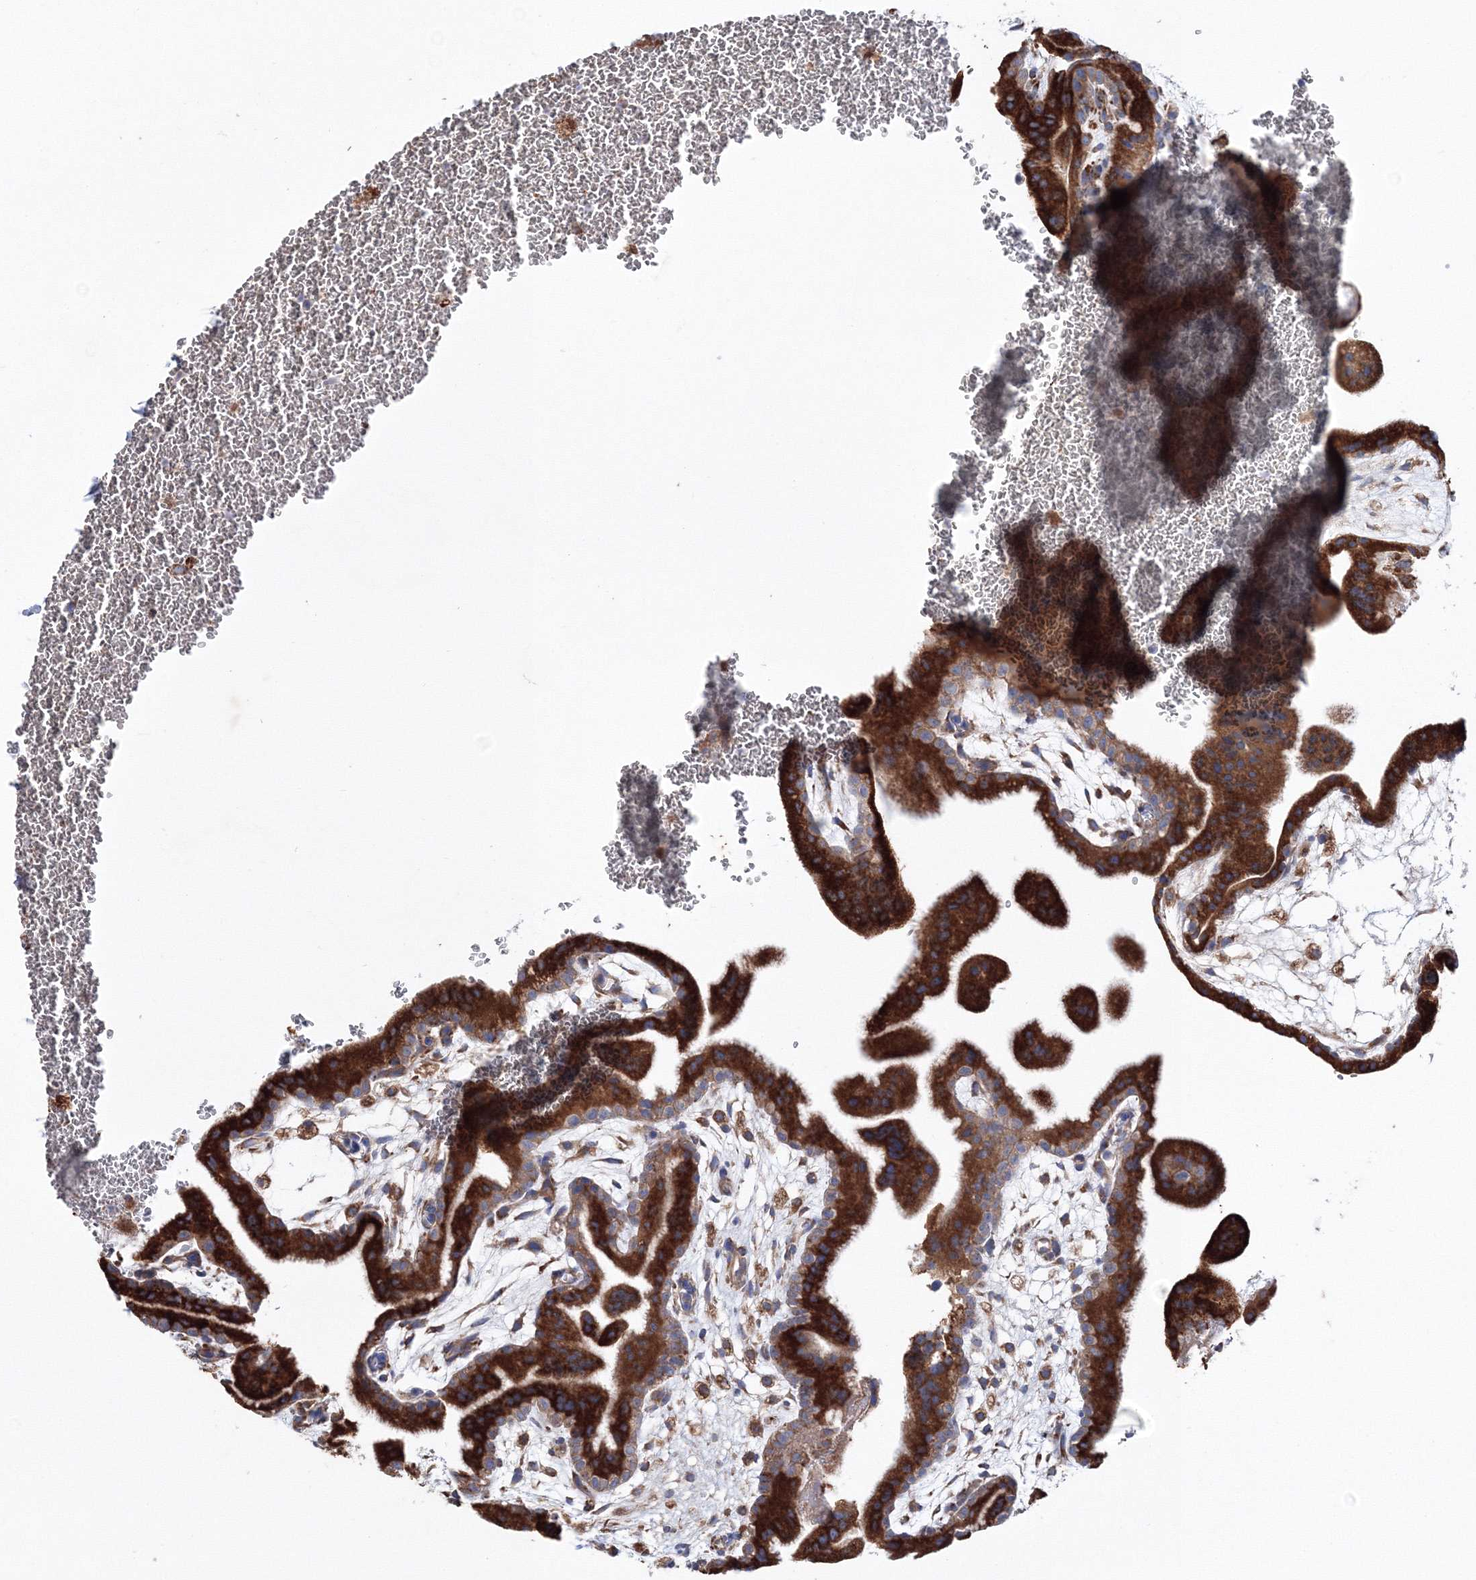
{"staining": {"intensity": "strong", "quantity": ">75%", "location": "cytoplasmic/membranous"}, "tissue": "placenta", "cell_type": "Decidual cells", "image_type": "normal", "snomed": [{"axis": "morphology", "description": "Normal tissue, NOS"}, {"axis": "topography", "description": "Placenta"}], "caption": "Immunohistochemical staining of normal placenta exhibits >75% levels of strong cytoplasmic/membranous protein expression in approximately >75% of decidual cells.", "gene": "VPS8", "patient": {"sex": "female", "age": 35}}